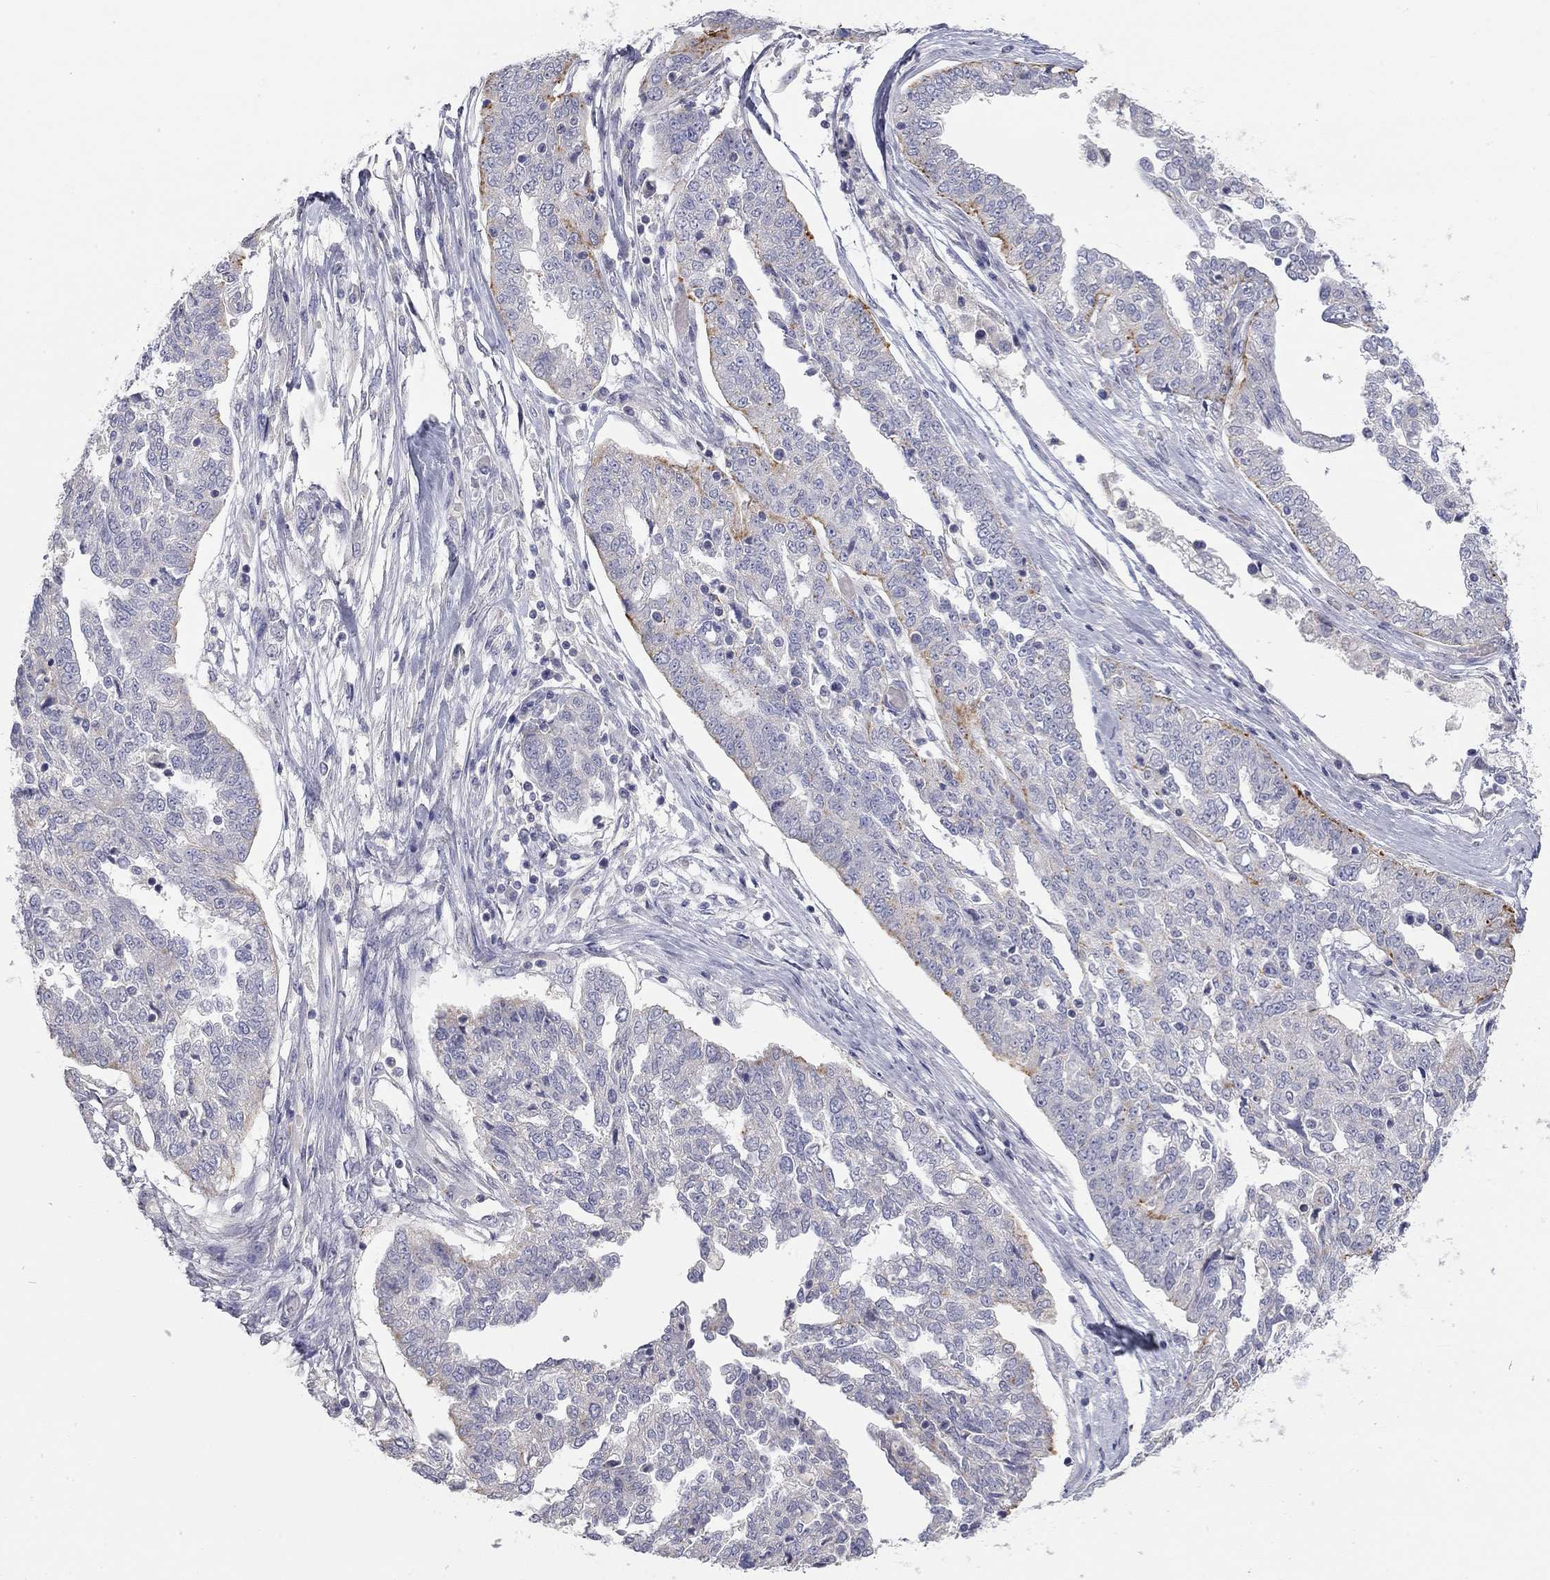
{"staining": {"intensity": "negative", "quantity": "none", "location": "none"}, "tissue": "ovarian cancer", "cell_type": "Tumor cells", "image_type": "cancer", "snomed": [{"axis": "morphology", "description": "Cystadenocarcinoma, serous, NOS"}, {"axis": "topography", "description": "Ovary"}], "caption": "Tumor cells show no significant protein positivity in ovarian cancer. Nuclei are stained in blue.", "gene": "PAPSS2", "patient": {"sex": "female", "age": 67}}